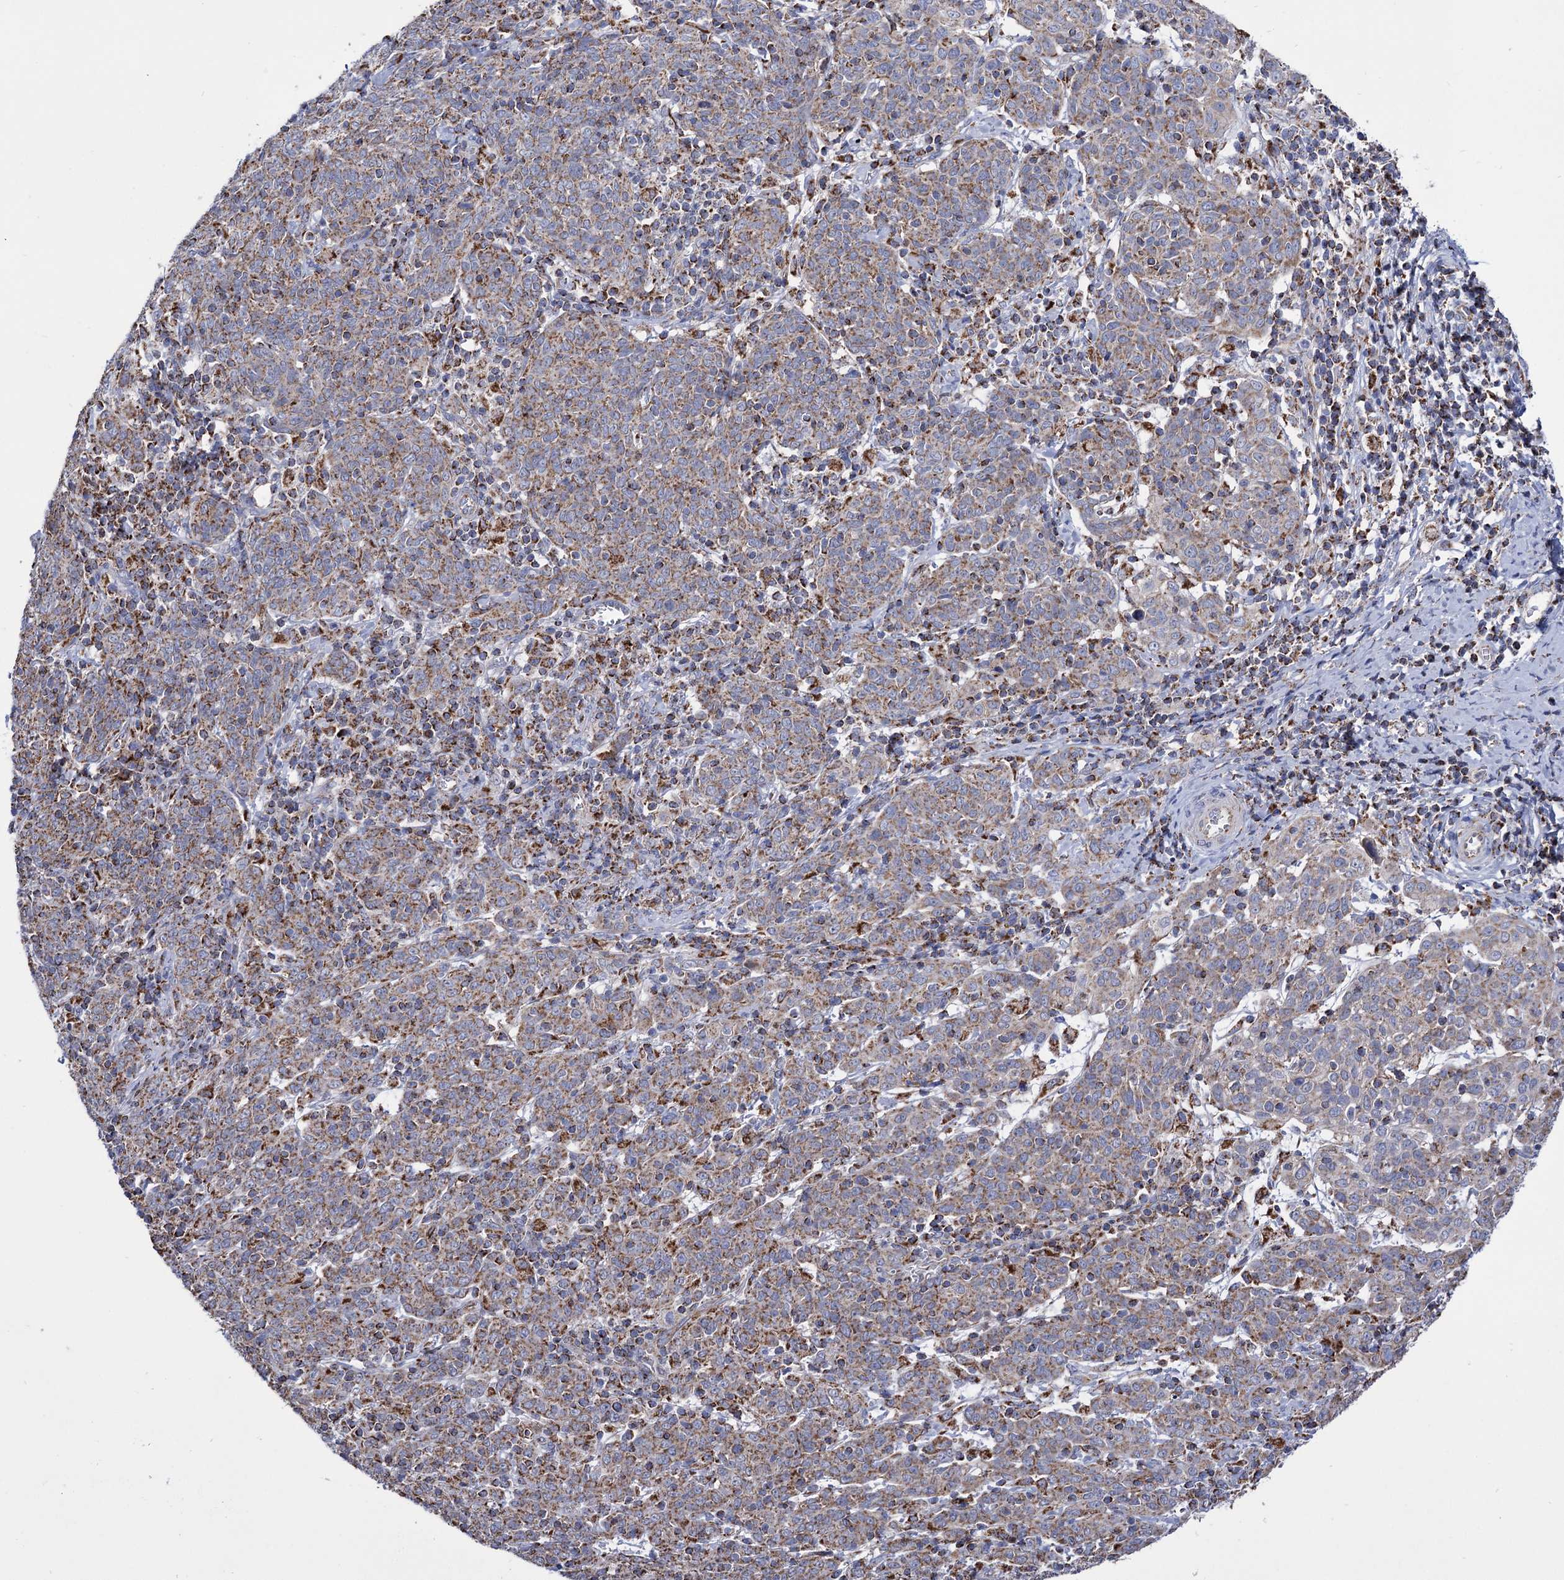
{"staining": {"intensity": "moderate", "quantity": ">75%", "location": "cytoplasmic/membranous"}, "tissue": "cervical cancer", "cell_type": "Tumor cells", "image_type": "cancer", "snomed": [{"axis": "morphology", "description": "Squamous cell carcinoma, NOS"}, {"axis": "topography", "description": "Cervix"}], "caption": "High-power microscopy captured an IHC photomicrograph of cervical squamous cell carcinoma, revealing moderate cytoplasmic/membranous expression in approximately >75% of tumor cells.", "gene": "ABHD10", "patient": {"sex": "female", "age": 67}}